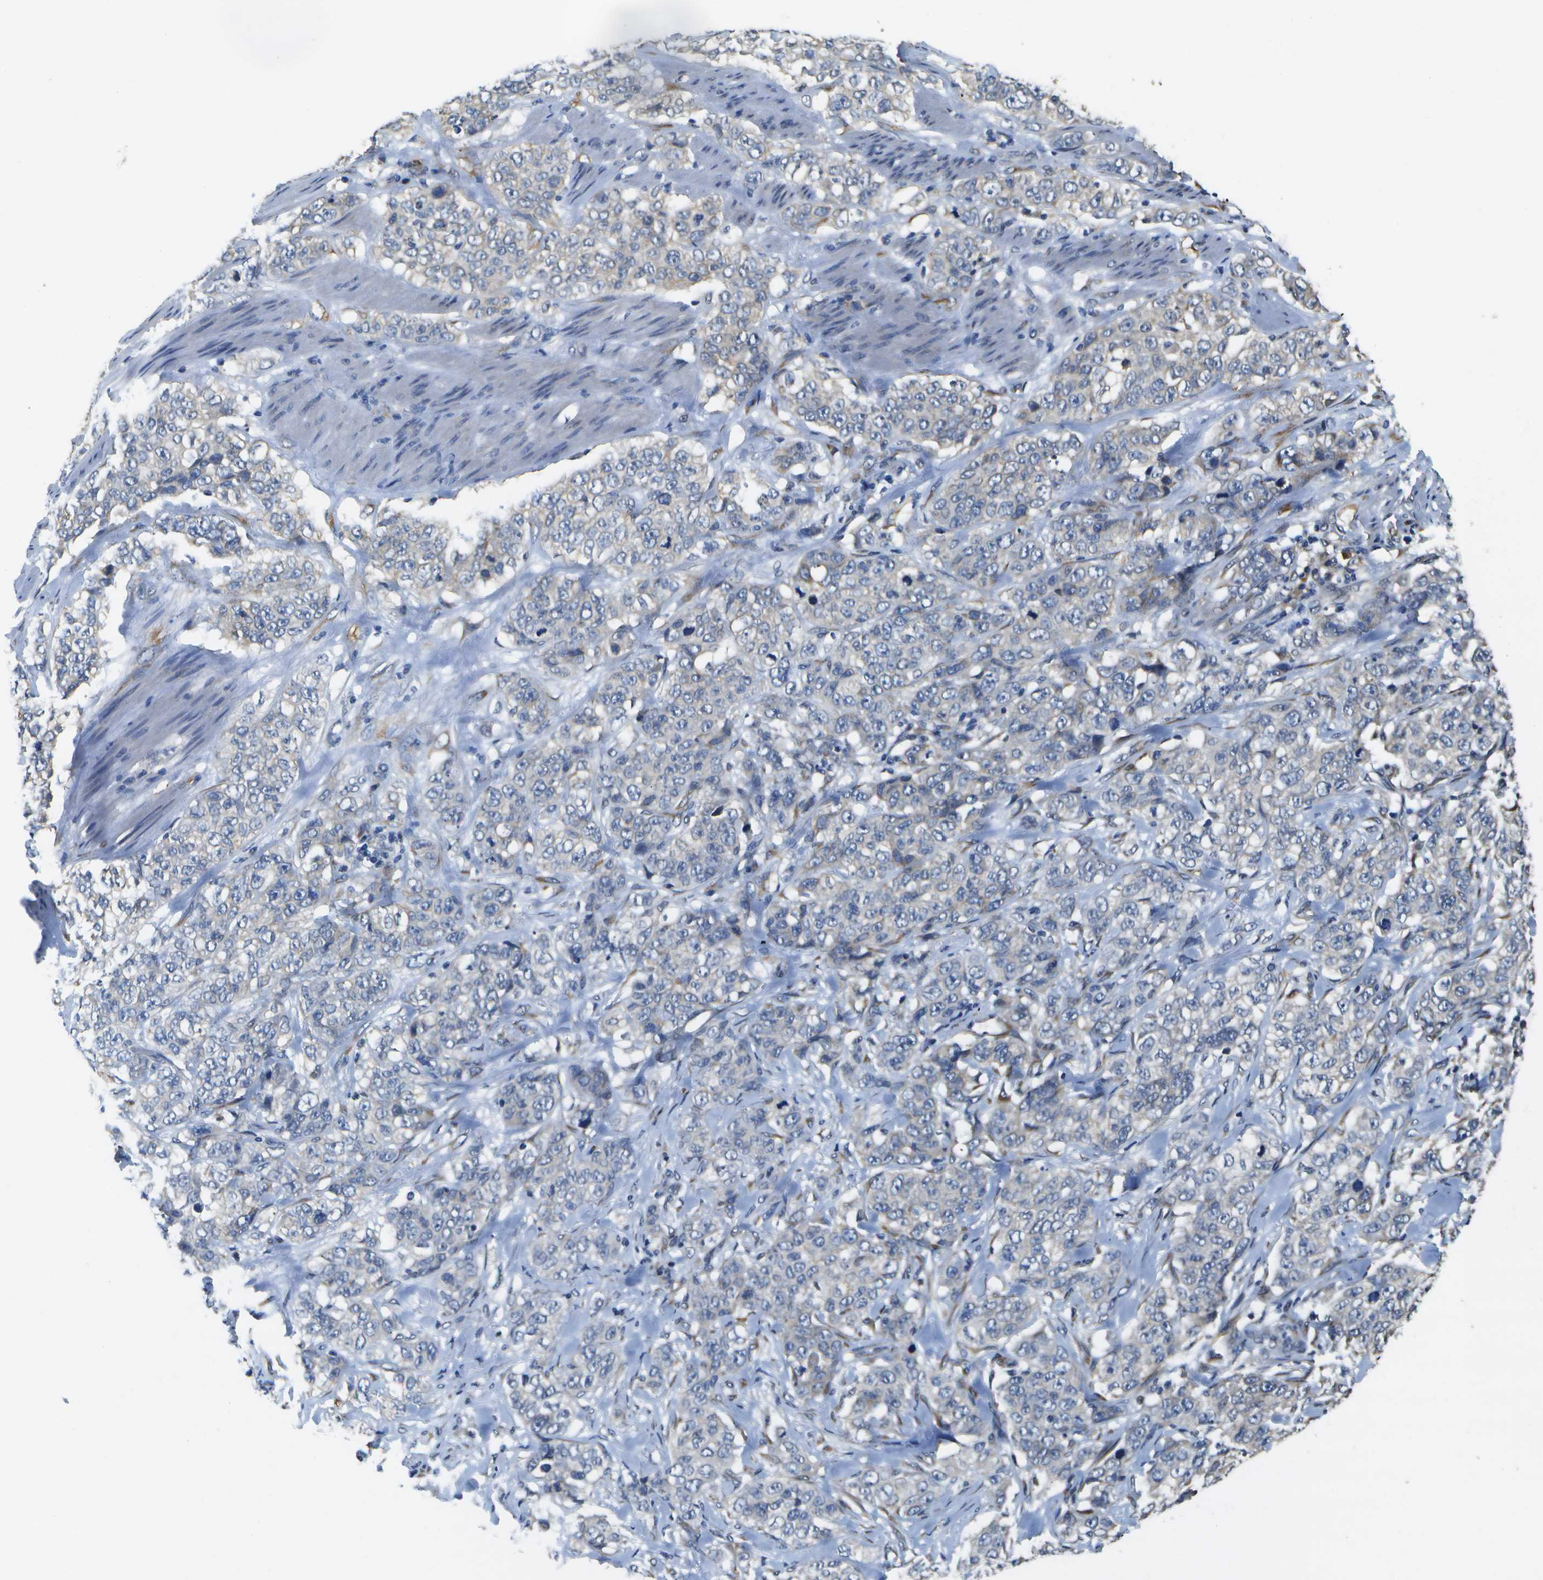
{"staining": {"intensity": "negative", "quantity": "none", "location": "none"}, "tissue": "stomach cancer", "cell_type": "Tumor cells", "image_type": "cancer", "snomed": [{"axis": "morphology", "description": "Adenocarcinoma, NOS"}, {"axis": "topography", "description": "Stomach"}], "caption": "Image shows no protein staining in tumor cells of adenocarcinoma (stomach) tissue.", "gene": "DSE", "patient": {"sex": "male", "age": 48}}